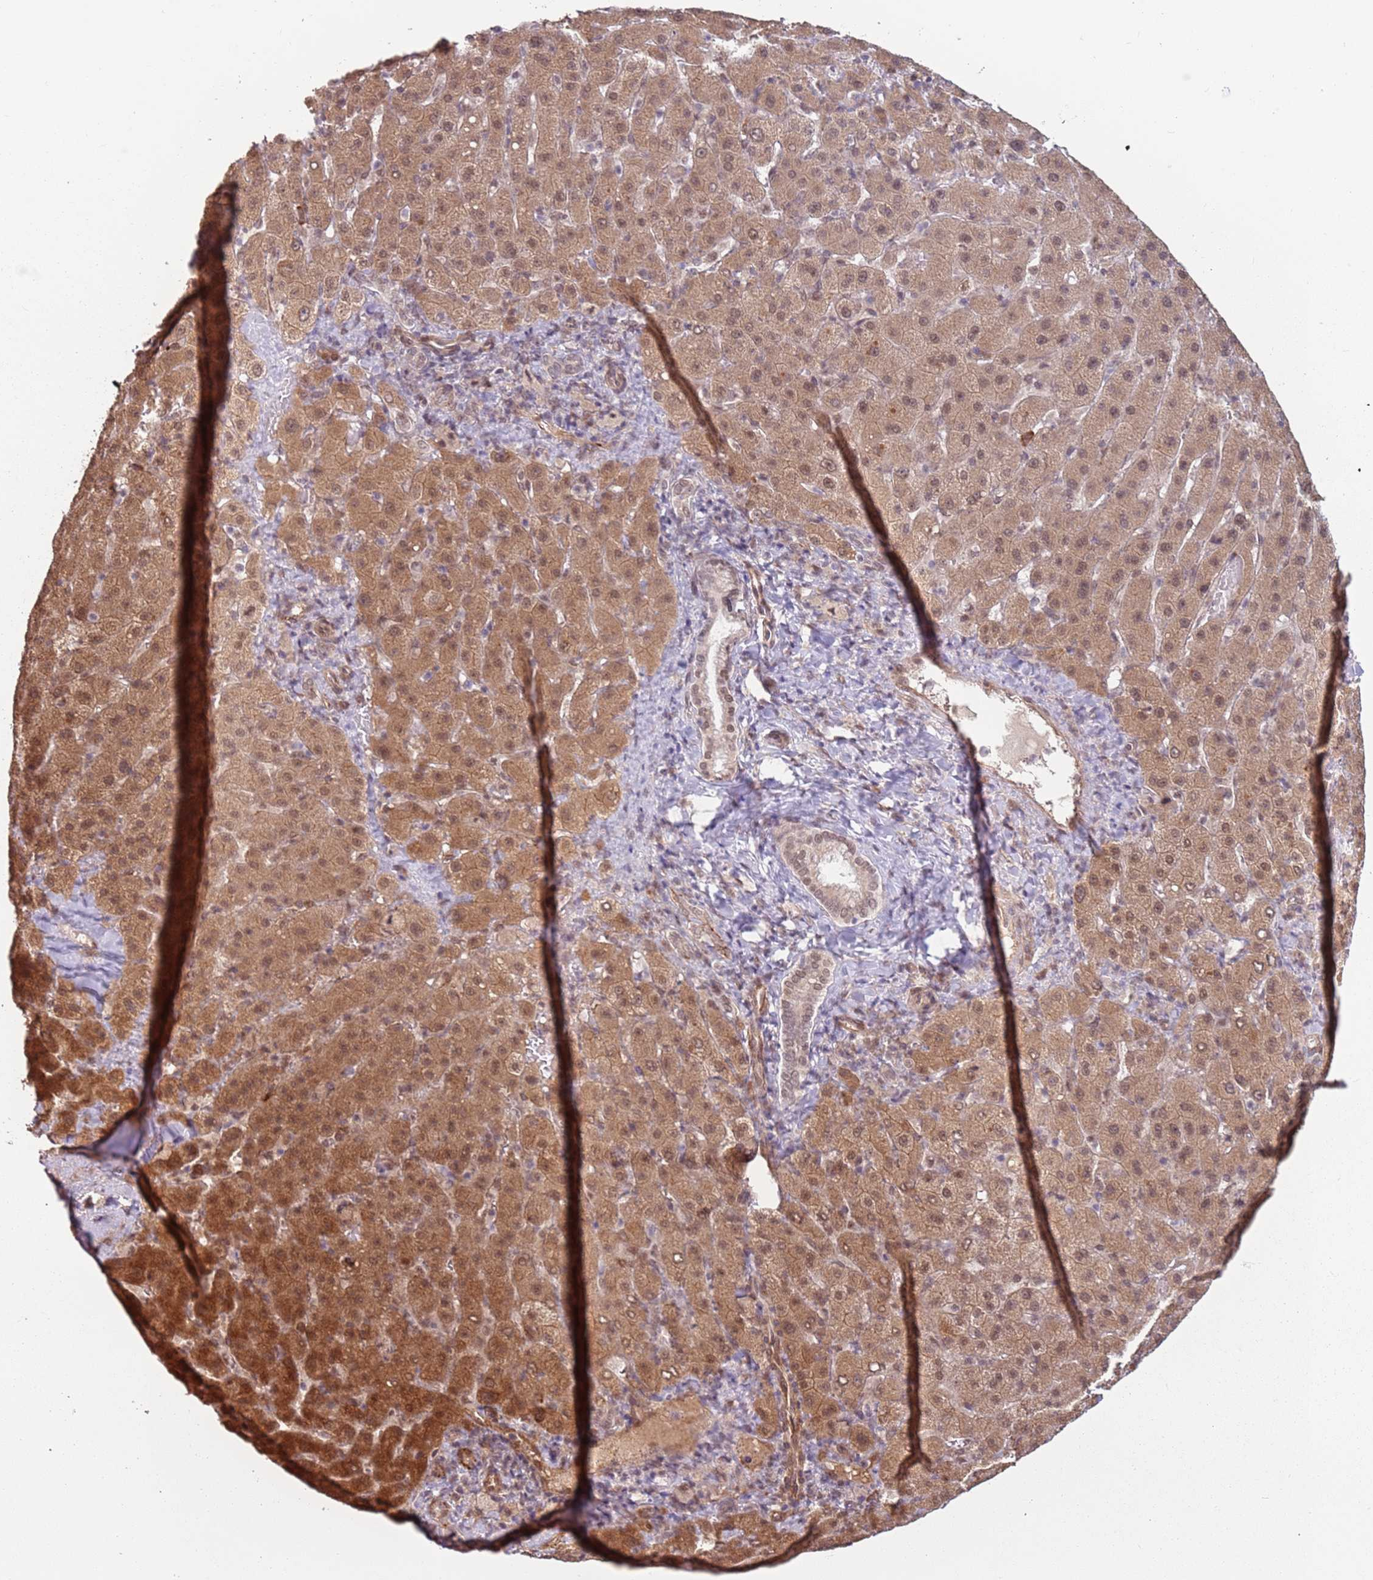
{"staining": {"intensity": "moderate", "quantity": ">75%", "location": "cytoplasmic/membranous,nuclear"}, "tissue": "liver cancer", "cell_type": "Tumor cells", "image_type": "cancer", "snomed": [{"axis": "morphology", "description": "Carcinoma, Hepatocellular, NOS"}, {"axis": "topography", "description": "Liver"}], "caption": "Protein analysis of liver hepatocellular carcinoma tissue demonstrates moderate cytoplasmic/membranous and nuclear positivity in about >75% of tumor cells.", "gene": "POLR3H", "patient": {"sex": "female", "age": 58}}